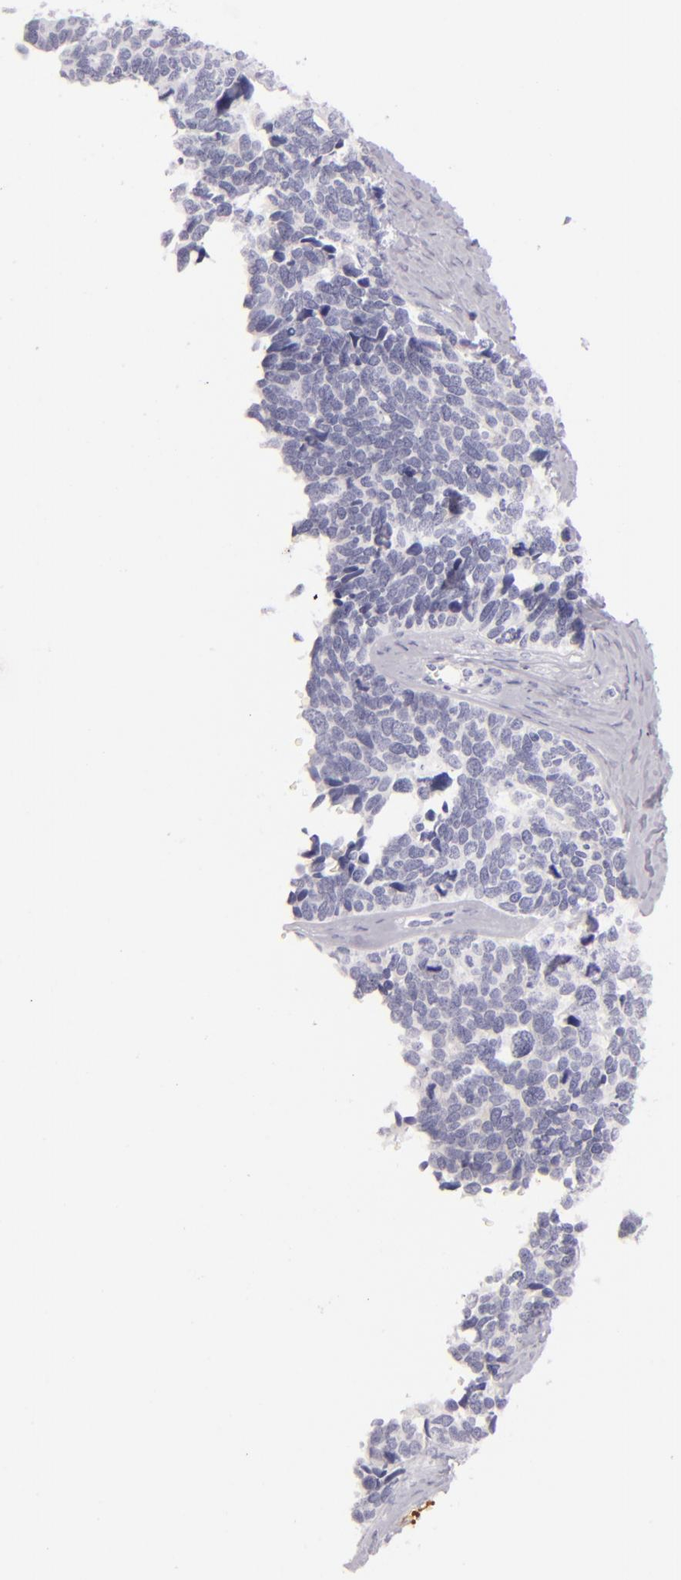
{"staining": {"intensity": "negative", "quantity": "none", "location": "none"}, "tissue": "ovarian cancer", "cell_type": "Tumor cells", "image_type": "cancer", "snomed": [{"axis": "morphology", "description": "Cystadenocarcinoma, serous, NOS"}, {"axis": "topography", "description": "Ovary"}], "caption": "An immunohistochemistry image of ovarian serous cystadenocarcinoma is shown. There is no staining in tumor cells of ovarian serous cystadenocarcinoma.", "gene": "LAT", "patient": {"sex": "female", "age": 77}}